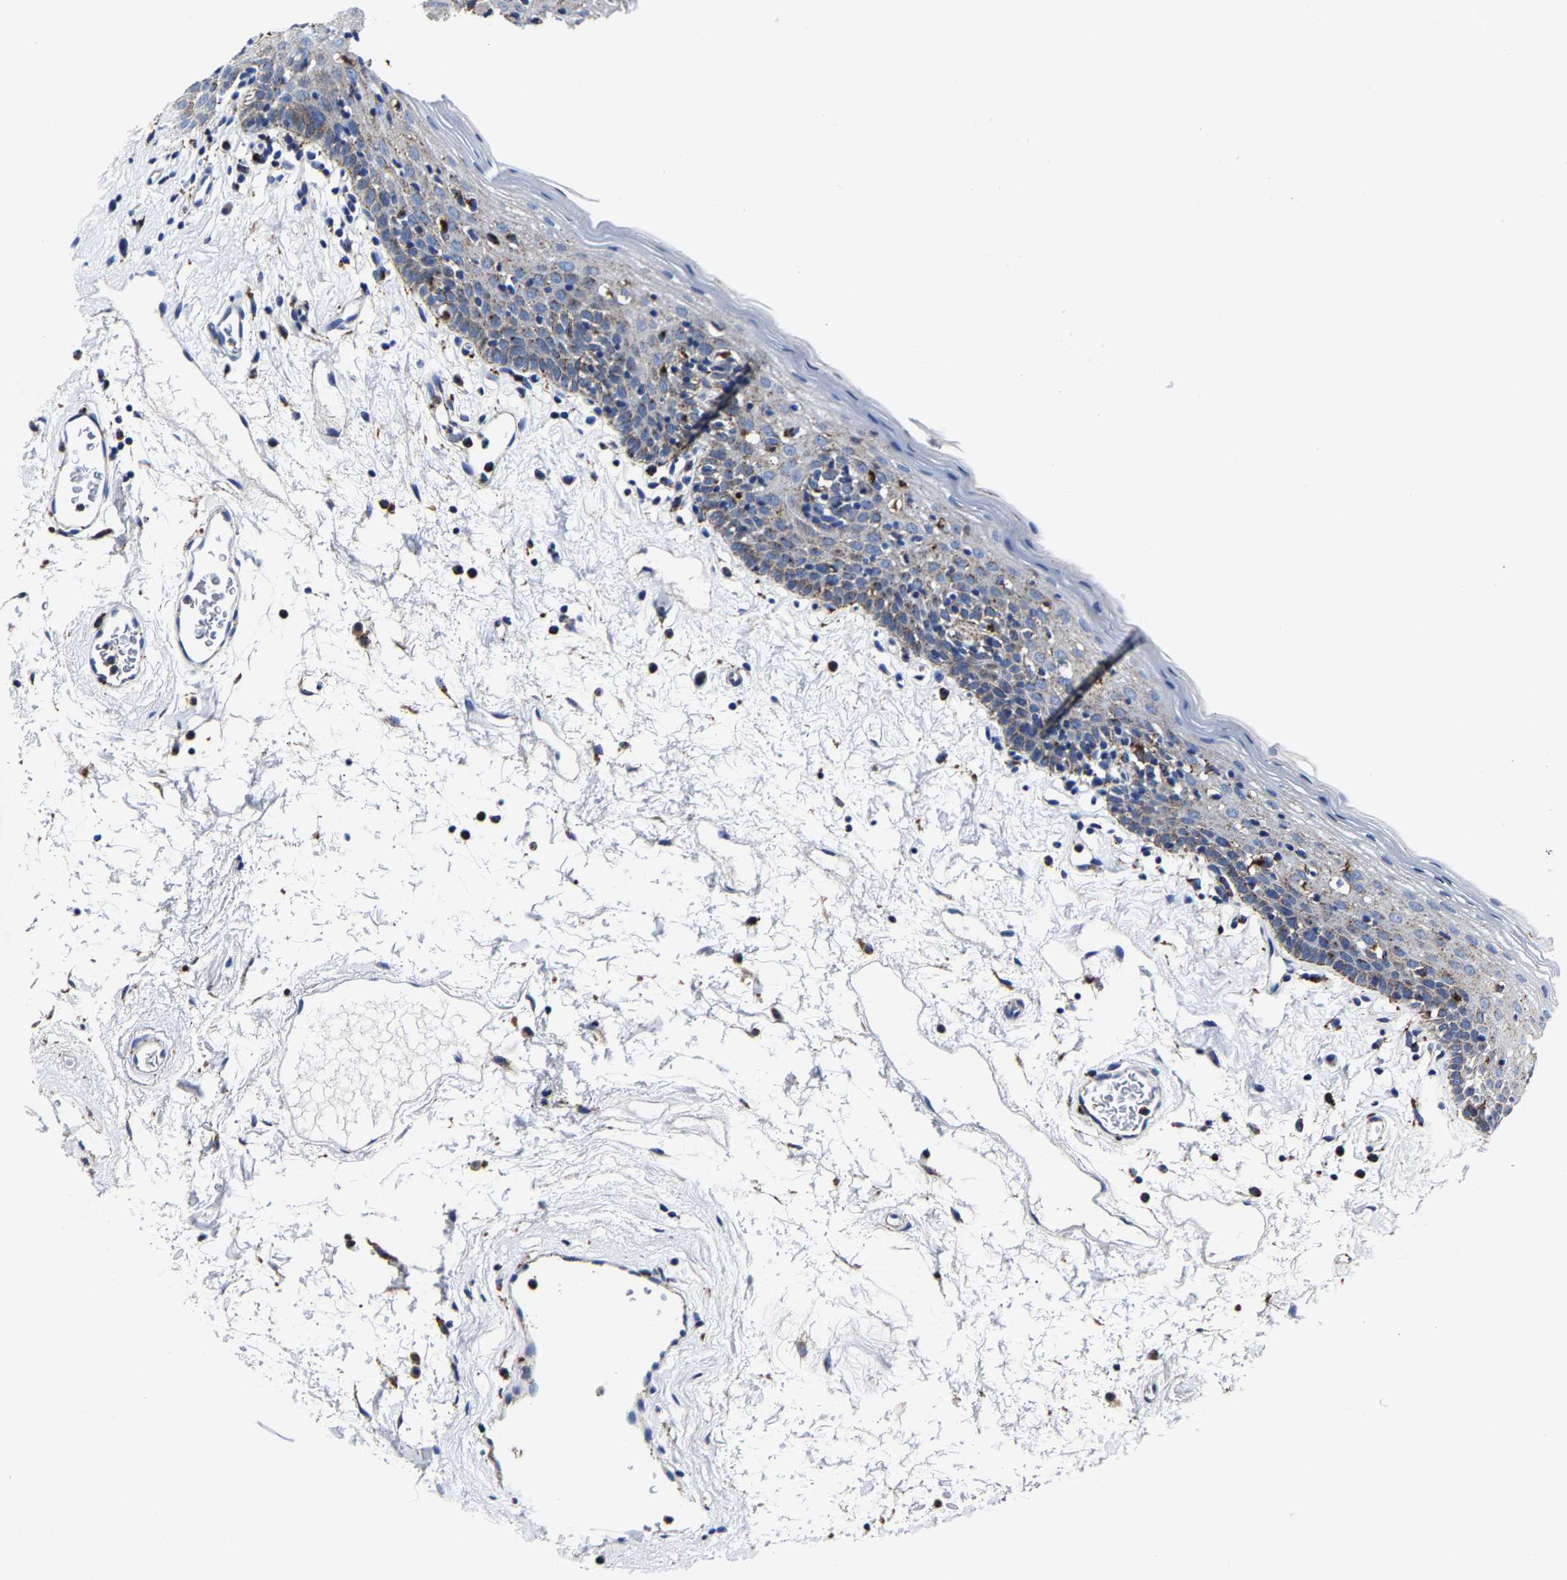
{"staining": {"intensity": "moderate", "quantity": "25%-75%", "location": "cytoplasmic/membranous"}, "tissue": "oral mucosa", "cell_type": "Squamous epithelial cells", "image_type": "normal", "snomed": [{"axis": "morphology", "description": "Normal tissue, NOS"}, {"axis": "topography", "description": "Oral tissue"}], "caption": "This is an image of IHC staining of unremarkable oral mucosa, which shows moderate staining in the cytoplasmic/membranous of squamous epithelial cells.", "gene": "LAMTOR4", "patient": {"sex": "male", "age": 66}}